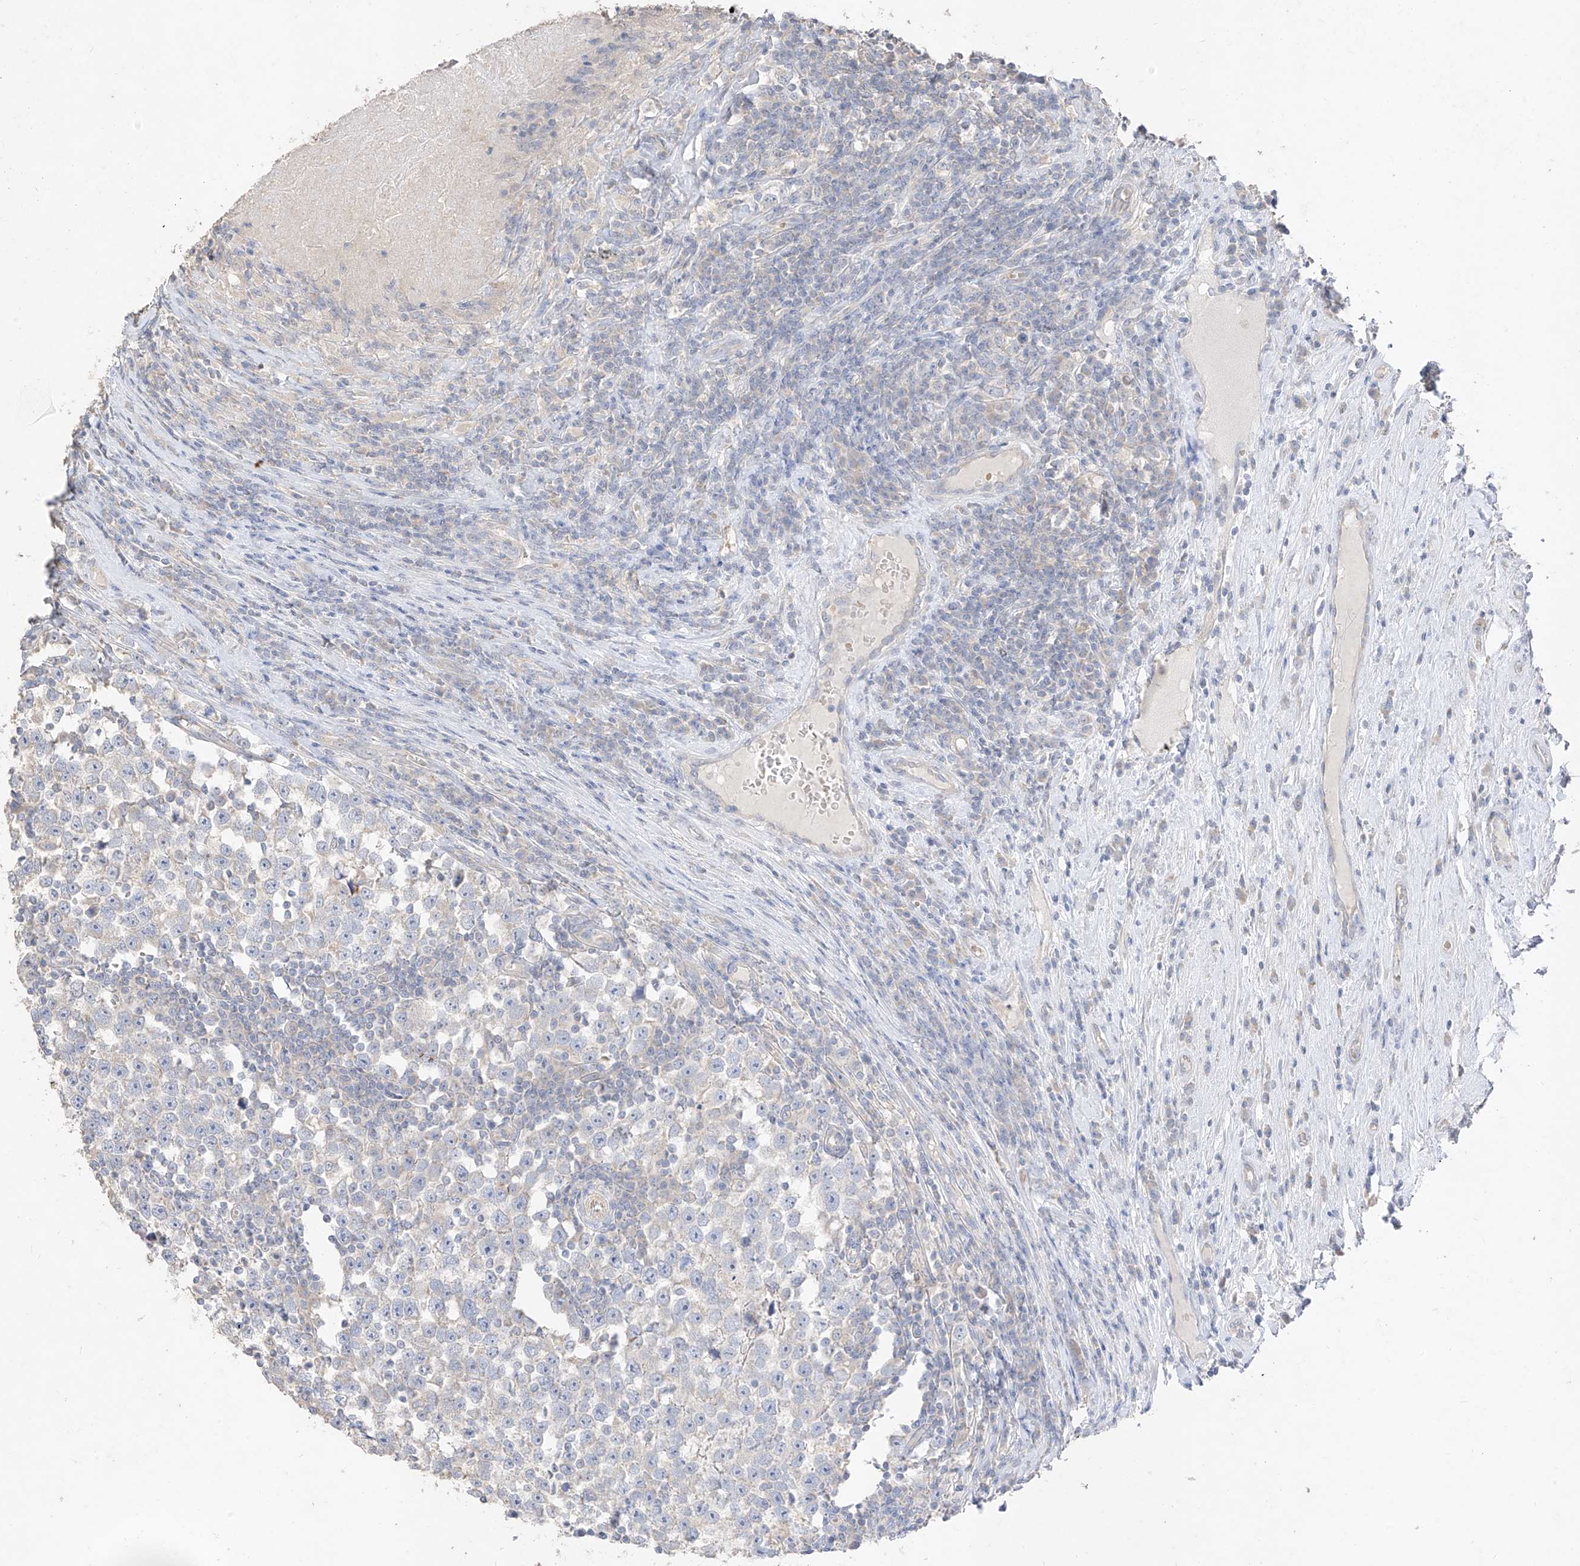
{"staining": {"intensity": "negative", "quantity": "none", "location": "none"}, "tissue": "testis cancer", "cell_type": "Tumor cells", "image_type": "cancer", "snomed": [{"axis": "morphology", "description": "Normal tissue, NOS"}, {"axis": "morphology", "description": "Seminoma, NOS"}, {"axis": "topography", "description": "Testis"}], "caption": "The photomicrograph shows no staining of tumor cells in seminoma (testis).", "gene": "ZZEF1", "patient": {"sex": "male", "age": 43}}